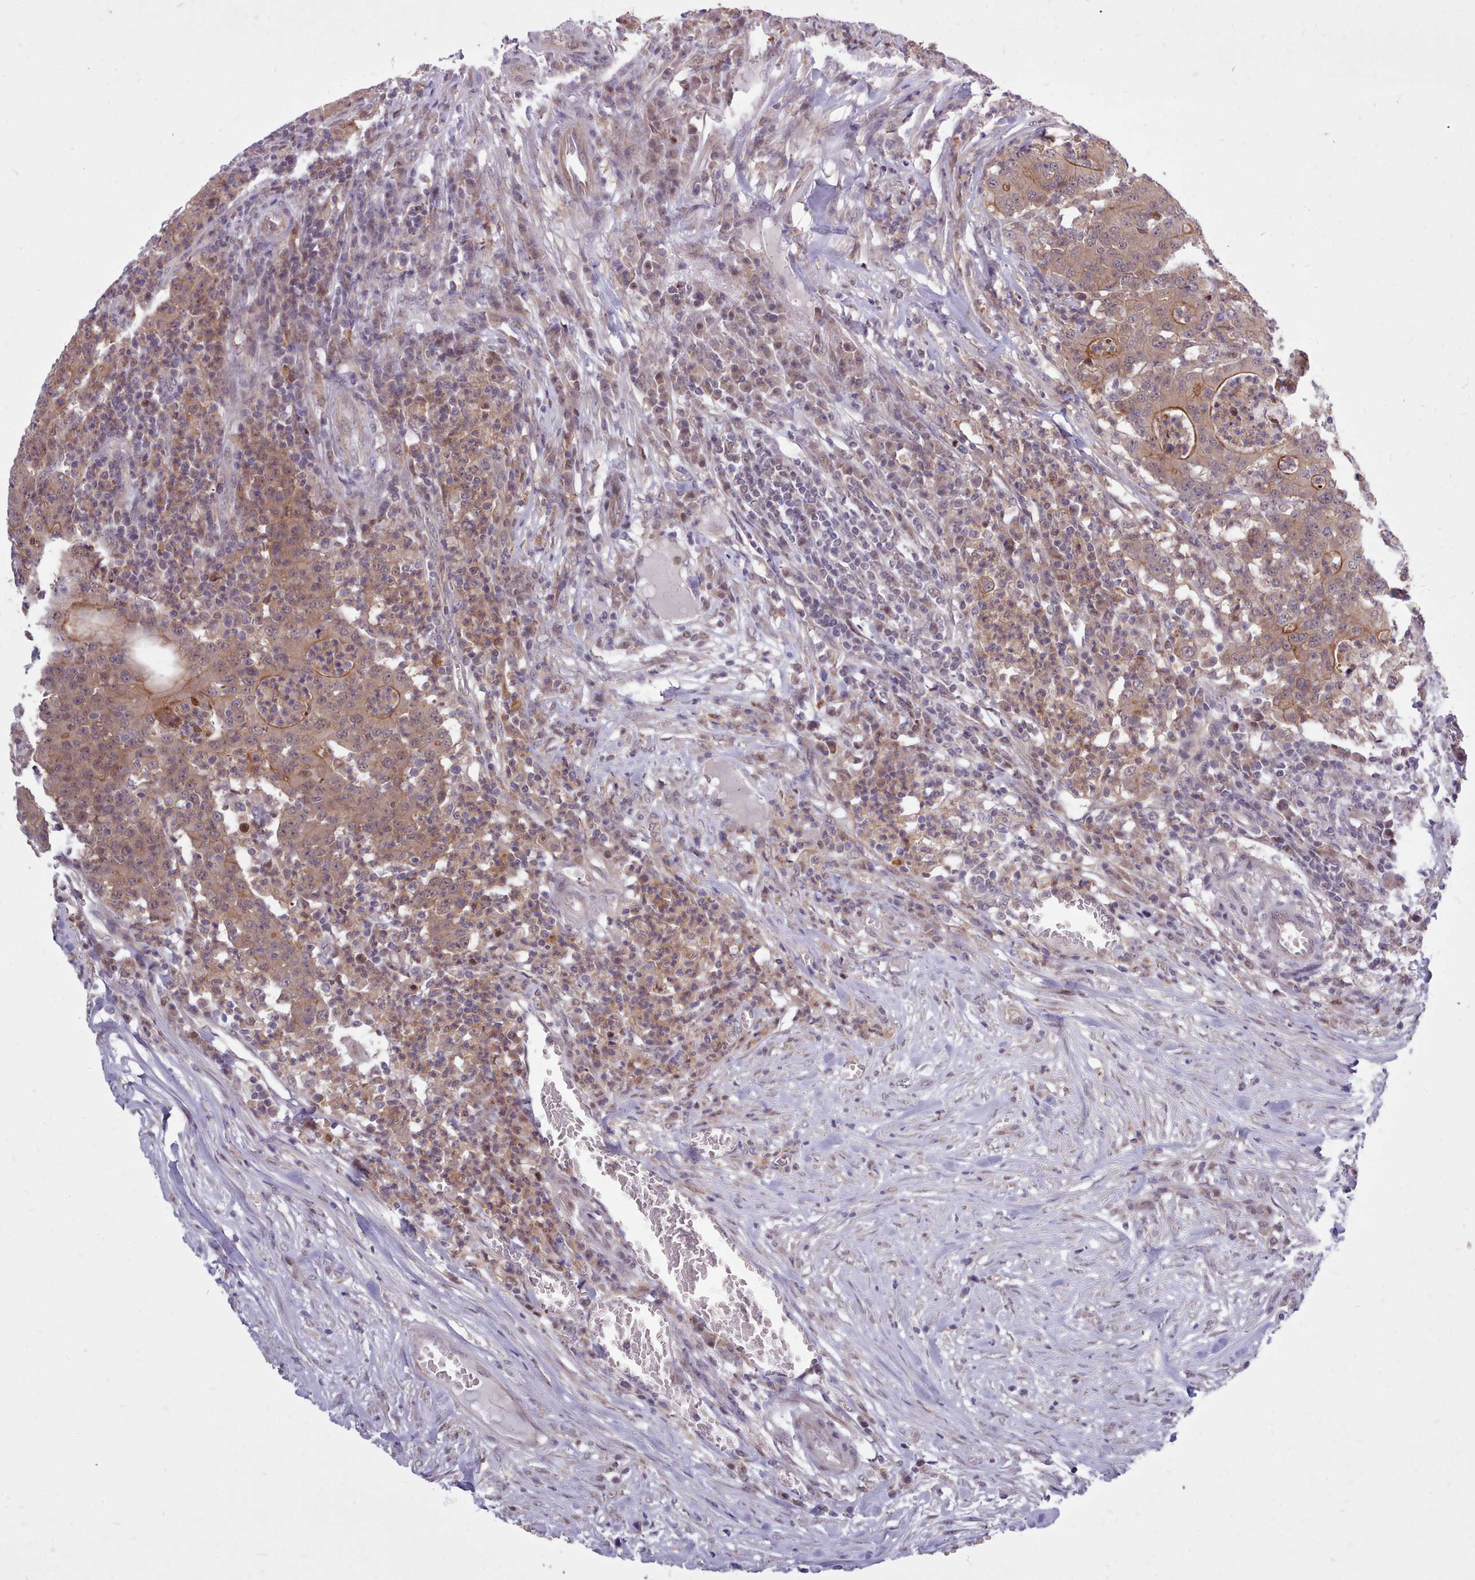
{"staining": {"intensity": "weak", "quantity": "25%-75%", "location": "cytoplasmic/membranous,nuclear"}, "tissue": "colorectal cancer", "cell_type": "Tumor cells", "image_type": "cancer", "snomed": [{"axis": "morphology", "description": "Adenocarcinoma, NOS"}, {"axis": "topography", "description": "Colon"}], "caption": "The histopathology image exhibits a brown stain indicating the presence of a protein in the cytoplasmic/membranous and nuclear of tumor cells in adenocarcinoma (colorectal).", "gene": "AHCY", "patient": {"sex": "male", "age": 83}}